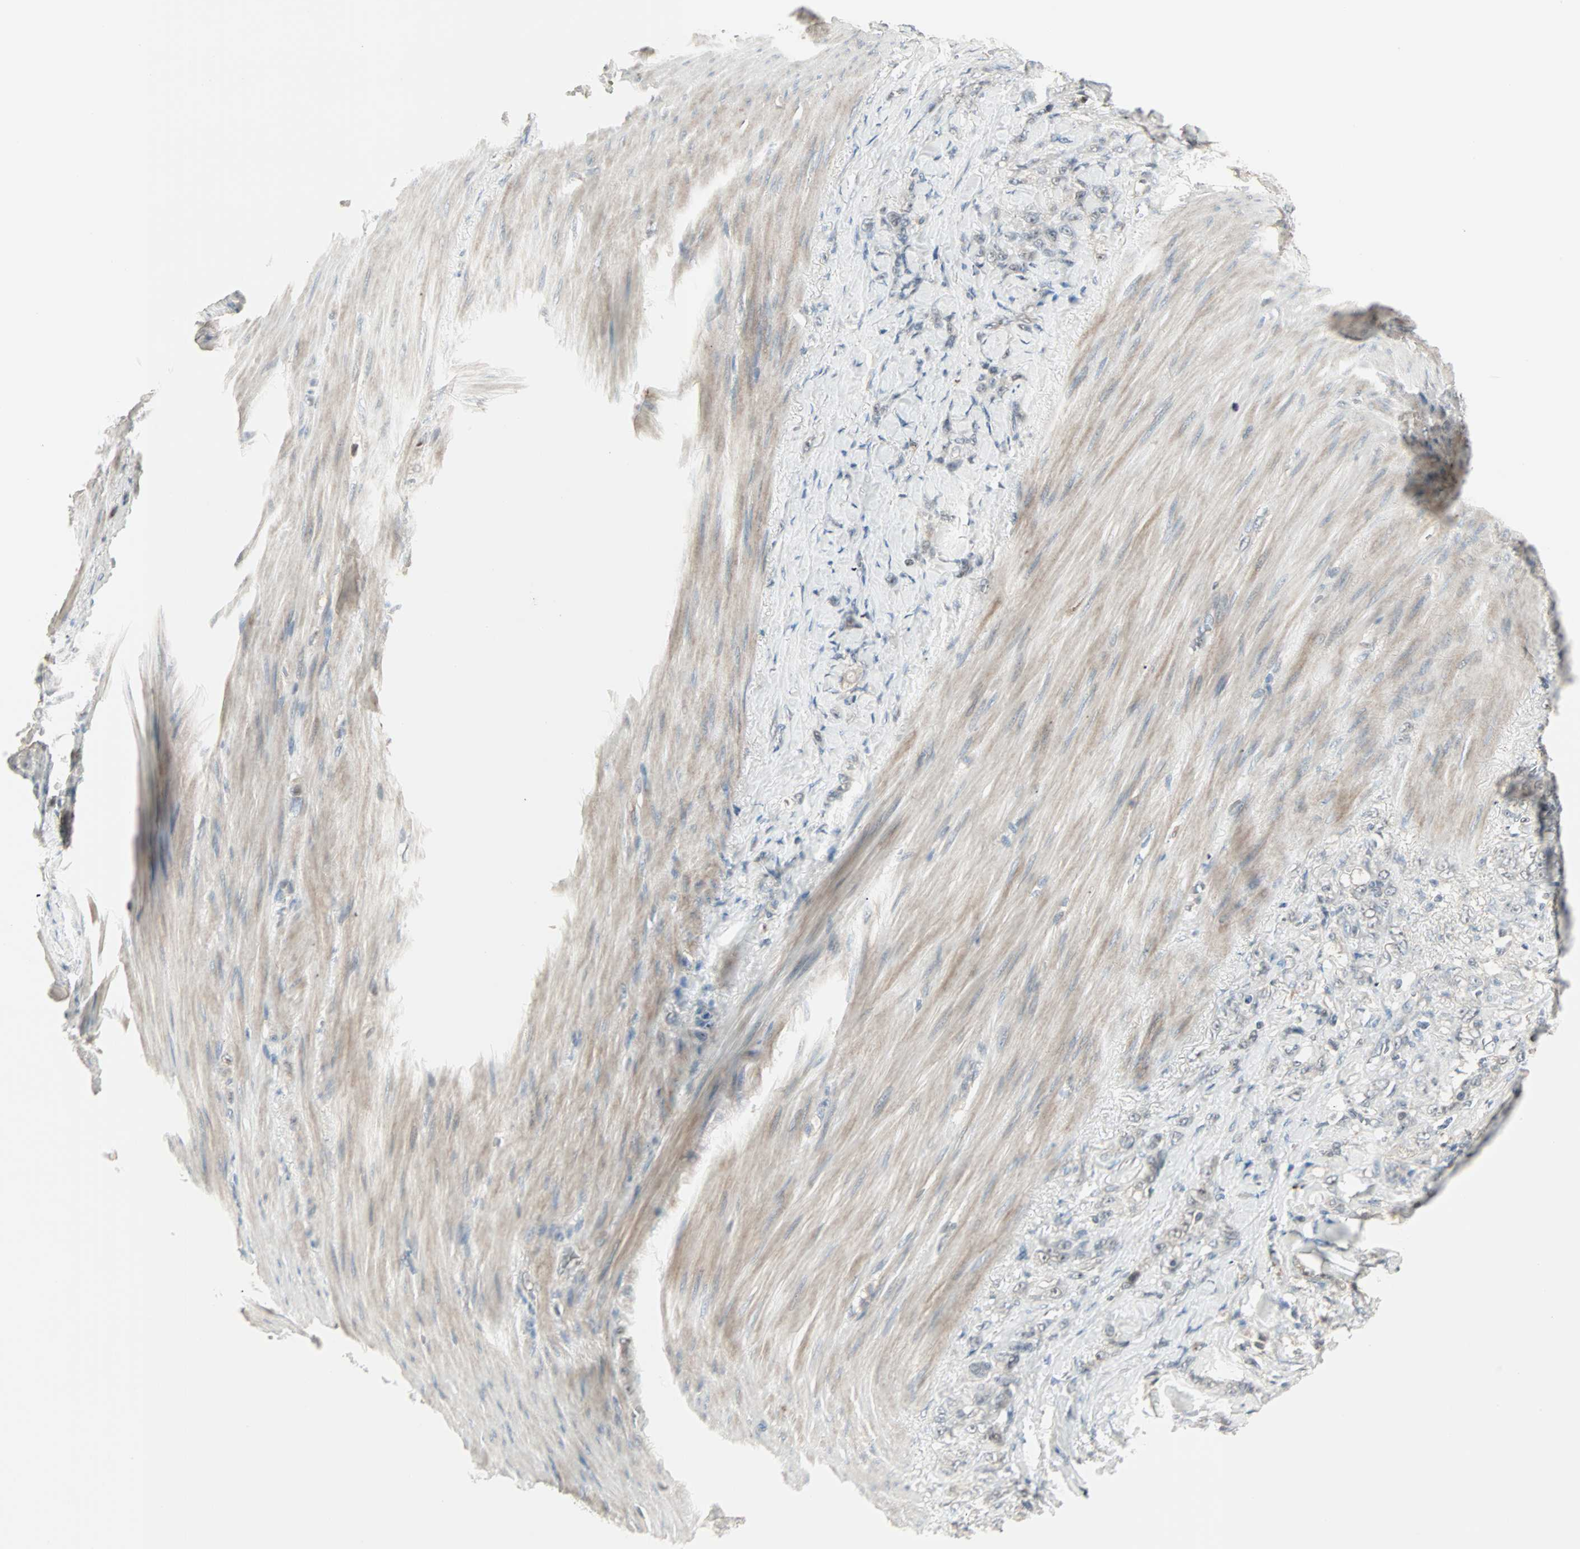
{"staining": {"intensity": "weak", "quantity": "25%-75%", "location": "cytoplasmic/membranous,nuclear"}, "tissue": "stomach cancer", "cell_type": "Tumor cells", "image_type": "cancer", "snomed": [{"axis": "morphology", "description": "Adenocarcinoma, NOS"}, {"axis": "topography", "description": "Stomach"}], "caption": "Stomach adenocarcinoma stained for a protein shows weak cytoplasmic/membranous and nuclear positivity in tumor cells.", "gene": "KDM4A", "patient": {"sex": "male", "age": 82}}